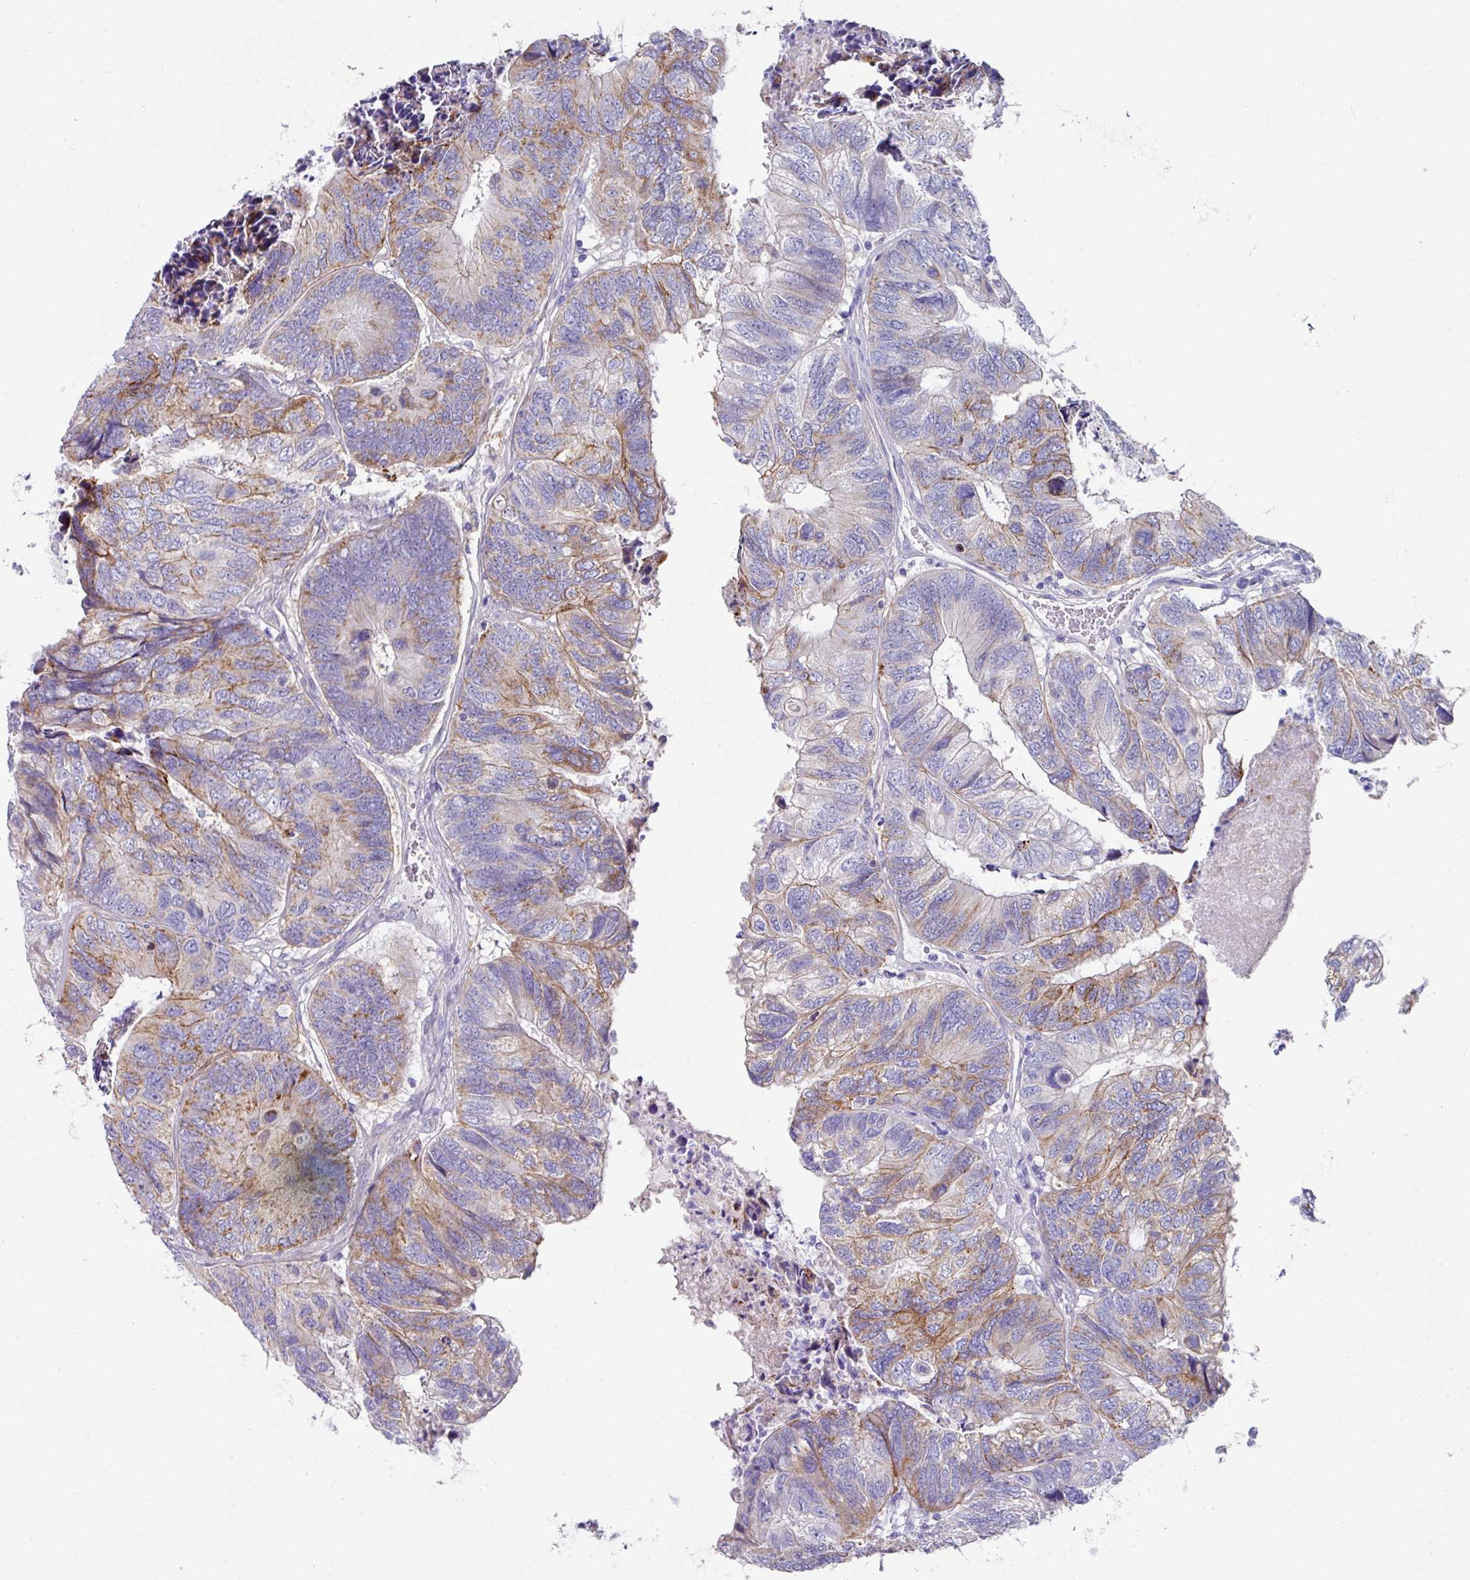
{"staining": {"intensity": "moderate", "quantity": "<25%", "location": "cytoplasmic/membranous"}, "tissue": "colorectal cancer", "cell_type": "Tumor cells", "image_type": "cancer", "snomed": [{"axis": "morphology", "description": "Adenocarcinoma, NOS"}, {"axis": "topography", "description": "Colon"}], "caption": "This image shows colorectal cancer (adenocarcinoma) stained with IHC to label a protein in brown. The cytoplasmic/membranous of tumor cells show moderate positivity for the protein. Nuclei are counter-stained blue.", "gene": "CLDN1", "patient": {"sex": "female", "age": 67}}